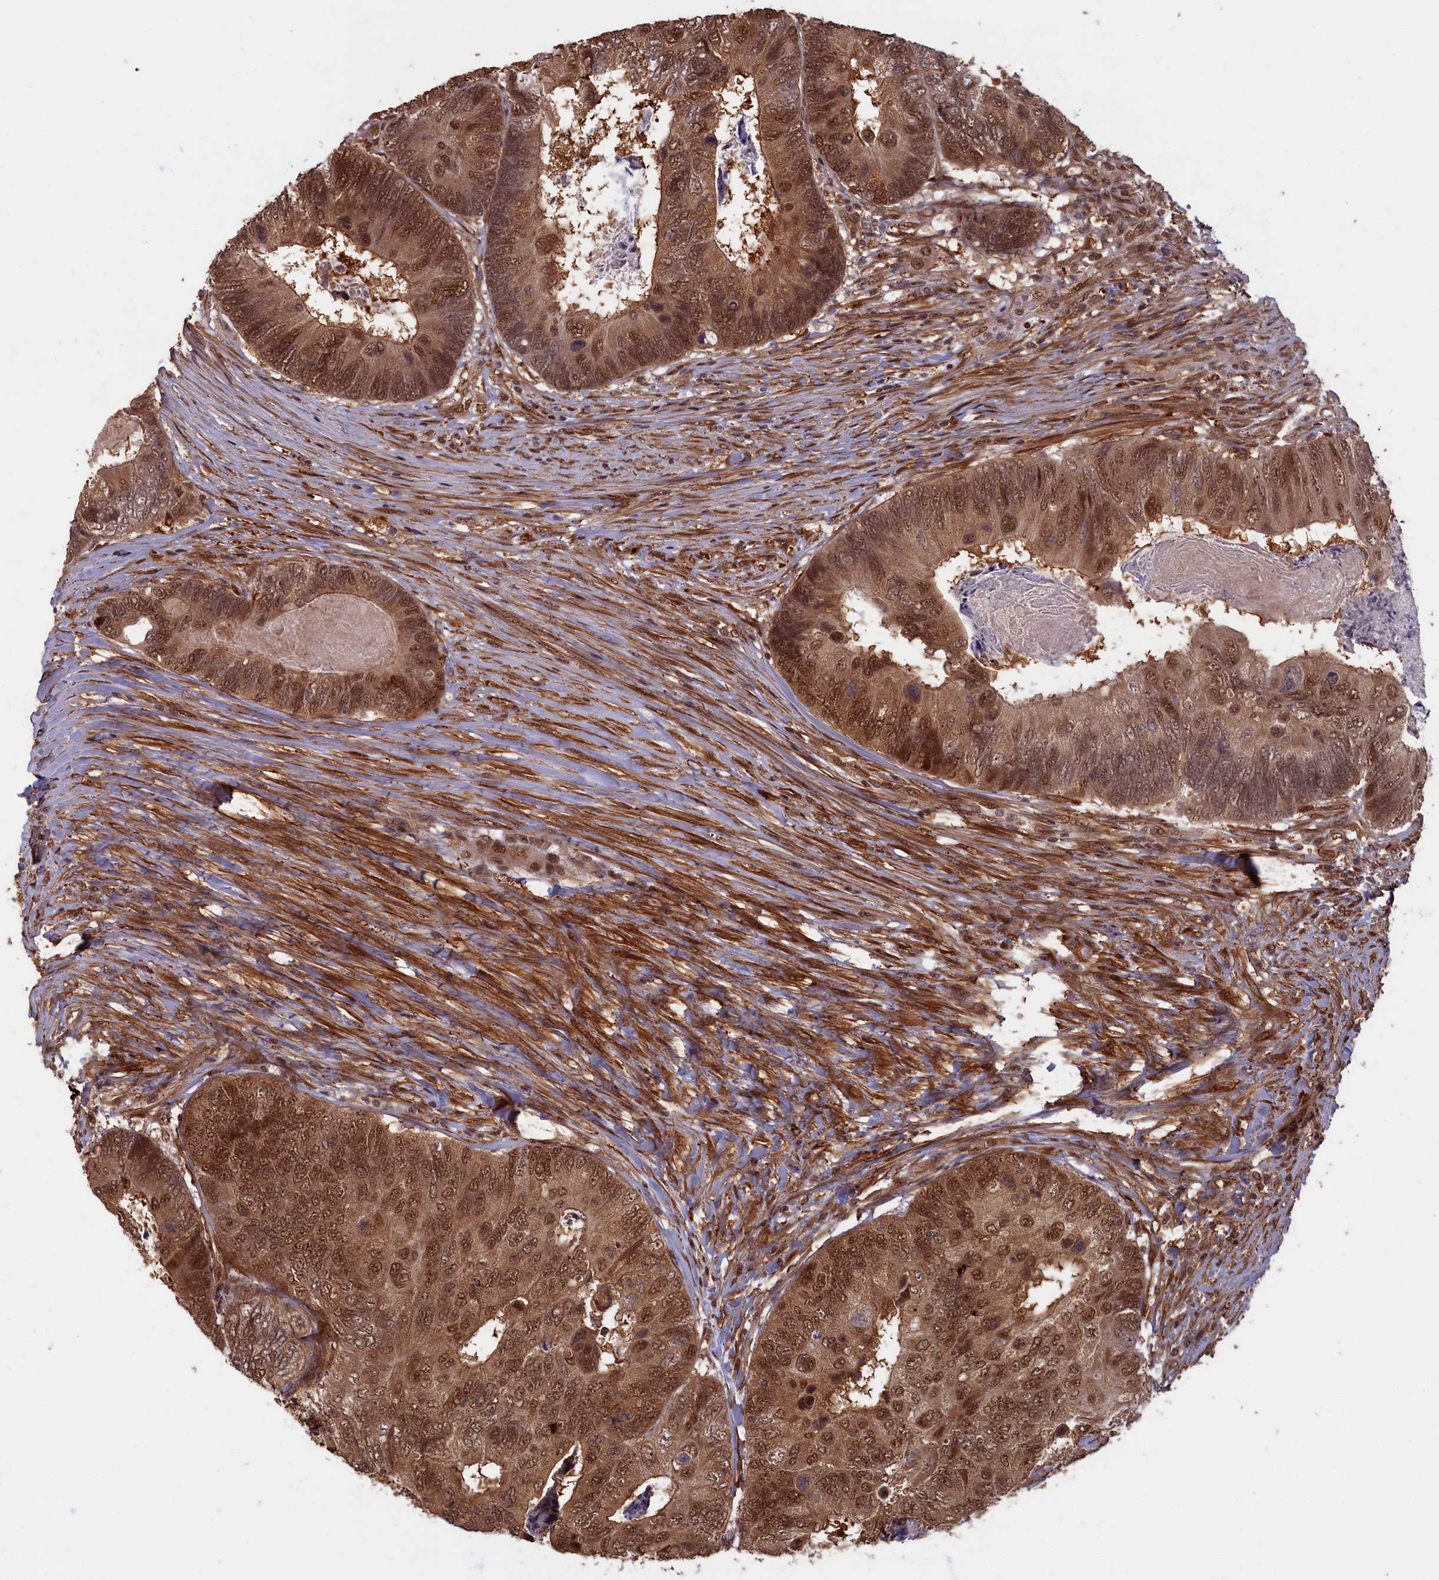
{"staining": {"intensity": "moderate", "quantity": ">75%", "location": "cytoplasmic/membranous,nuclear"}, "tissue": "colorectal cancer", "cell_type": "Tumor cells", "image_type": "cancer", "snomed": [{"axis": "morphology", "description": "Adenocarcinoma, NOS"}, {"axis": "topography", "description": "Colon"}], "caption": "Moderate cytoplasmic/membranous and nuclear staining for a protein is identified in approximately >75% of tumor cells of colorectal adenocarcinoma using IHC.", "gene": "HIF3A", "patient": {"sex": "female", "age": 67}}